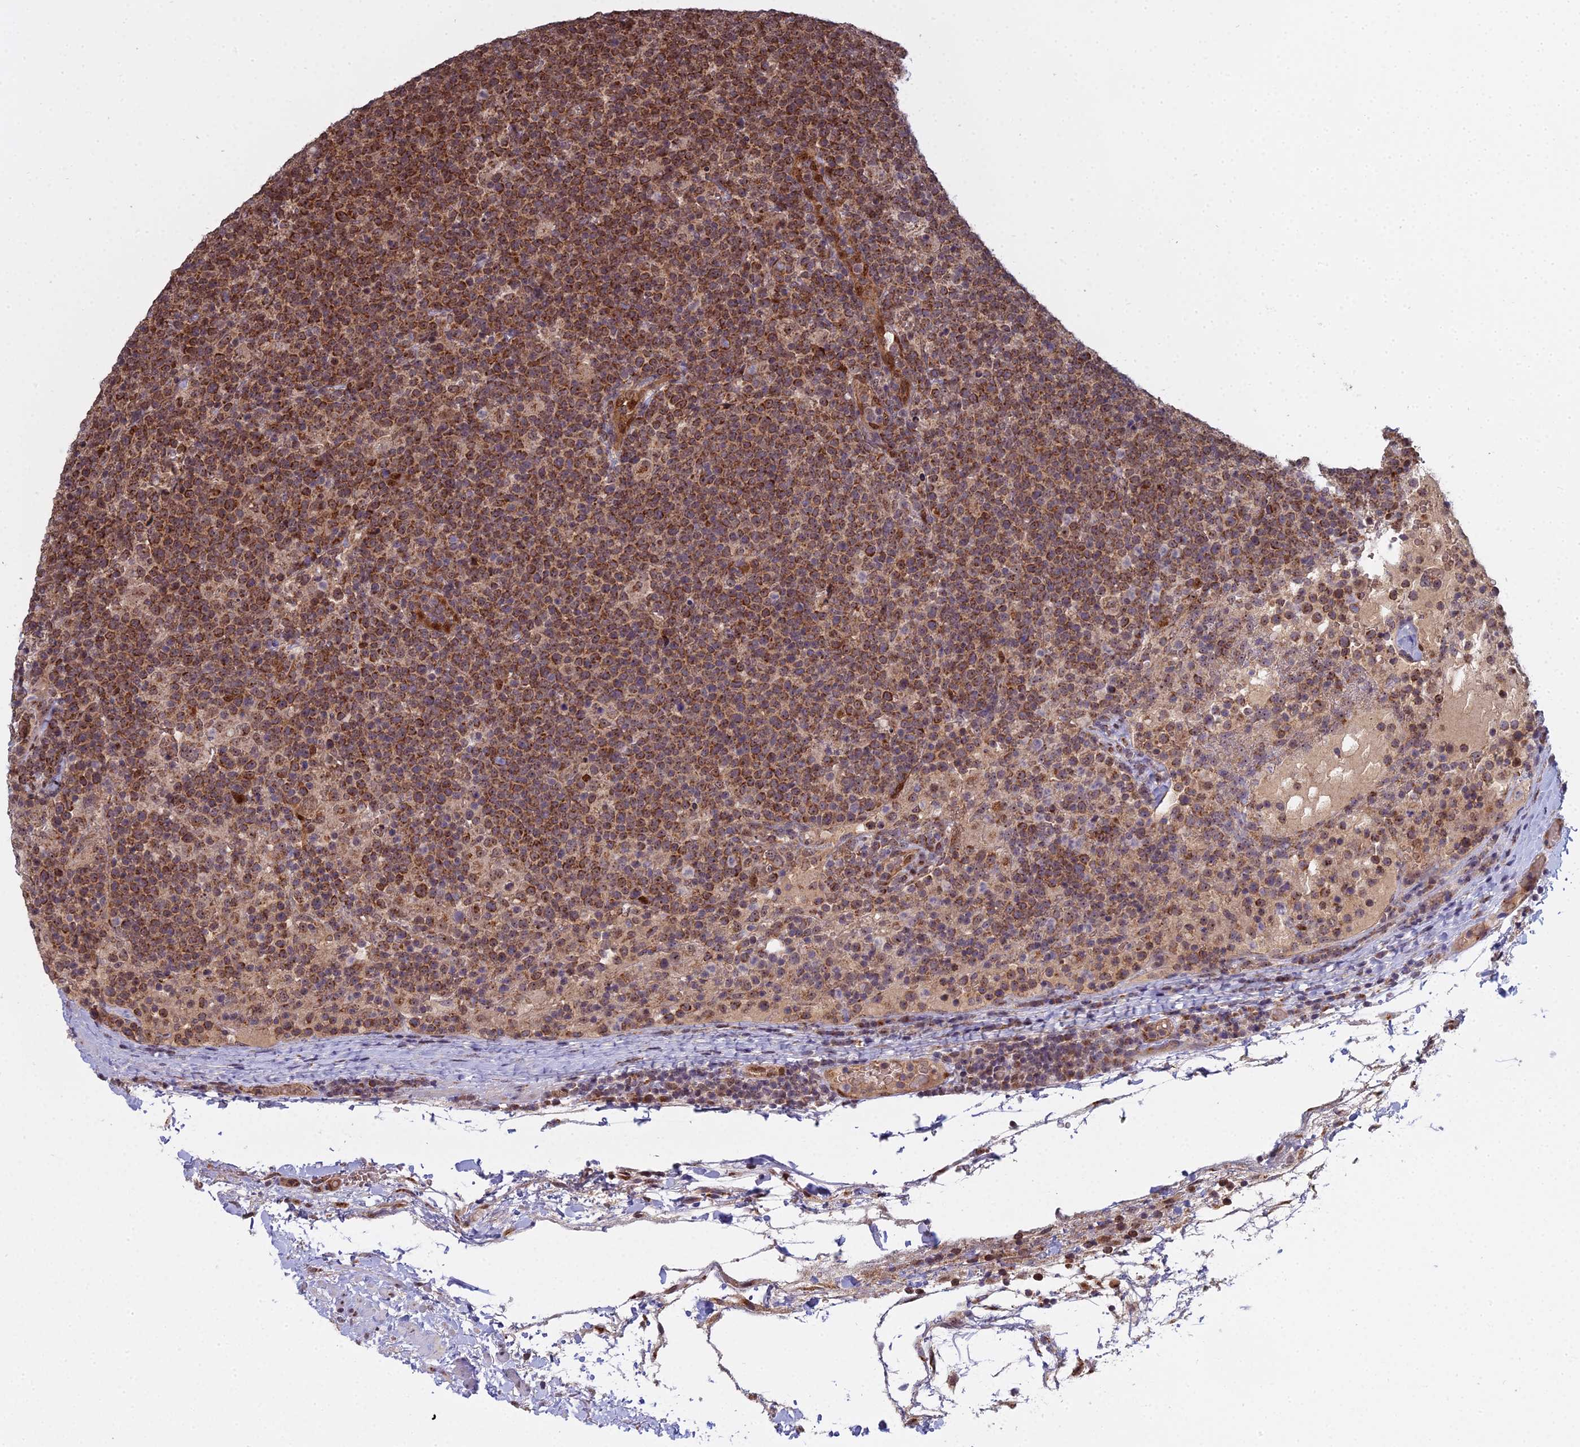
{"staining": {"intensity": "strong", "quantity": ">75%", "location": "cytoplasmic/membranous"}, "tissue": "lymphoma", "cell_type": "Tumor cells", "image_type": "cancer", "snomed": [{"axis": "morphology", "description": "Malignant lymphoma, non-Hodgkin's type, High grade"}, {"axis": "topography", "description": "Lymph node"}], "caption": "High-power microscopy captured an immunohistochemistry (IHC) image of lymphoma, revealing strong cytoplasmic/membranous staining in about >75% of tumor cells. Immunohistochemistry (ihc) stains the protein in brown and the nuclei are stained blue.", "gene": "MEOX1", "patient": {"sex": "male", "age": 61}}